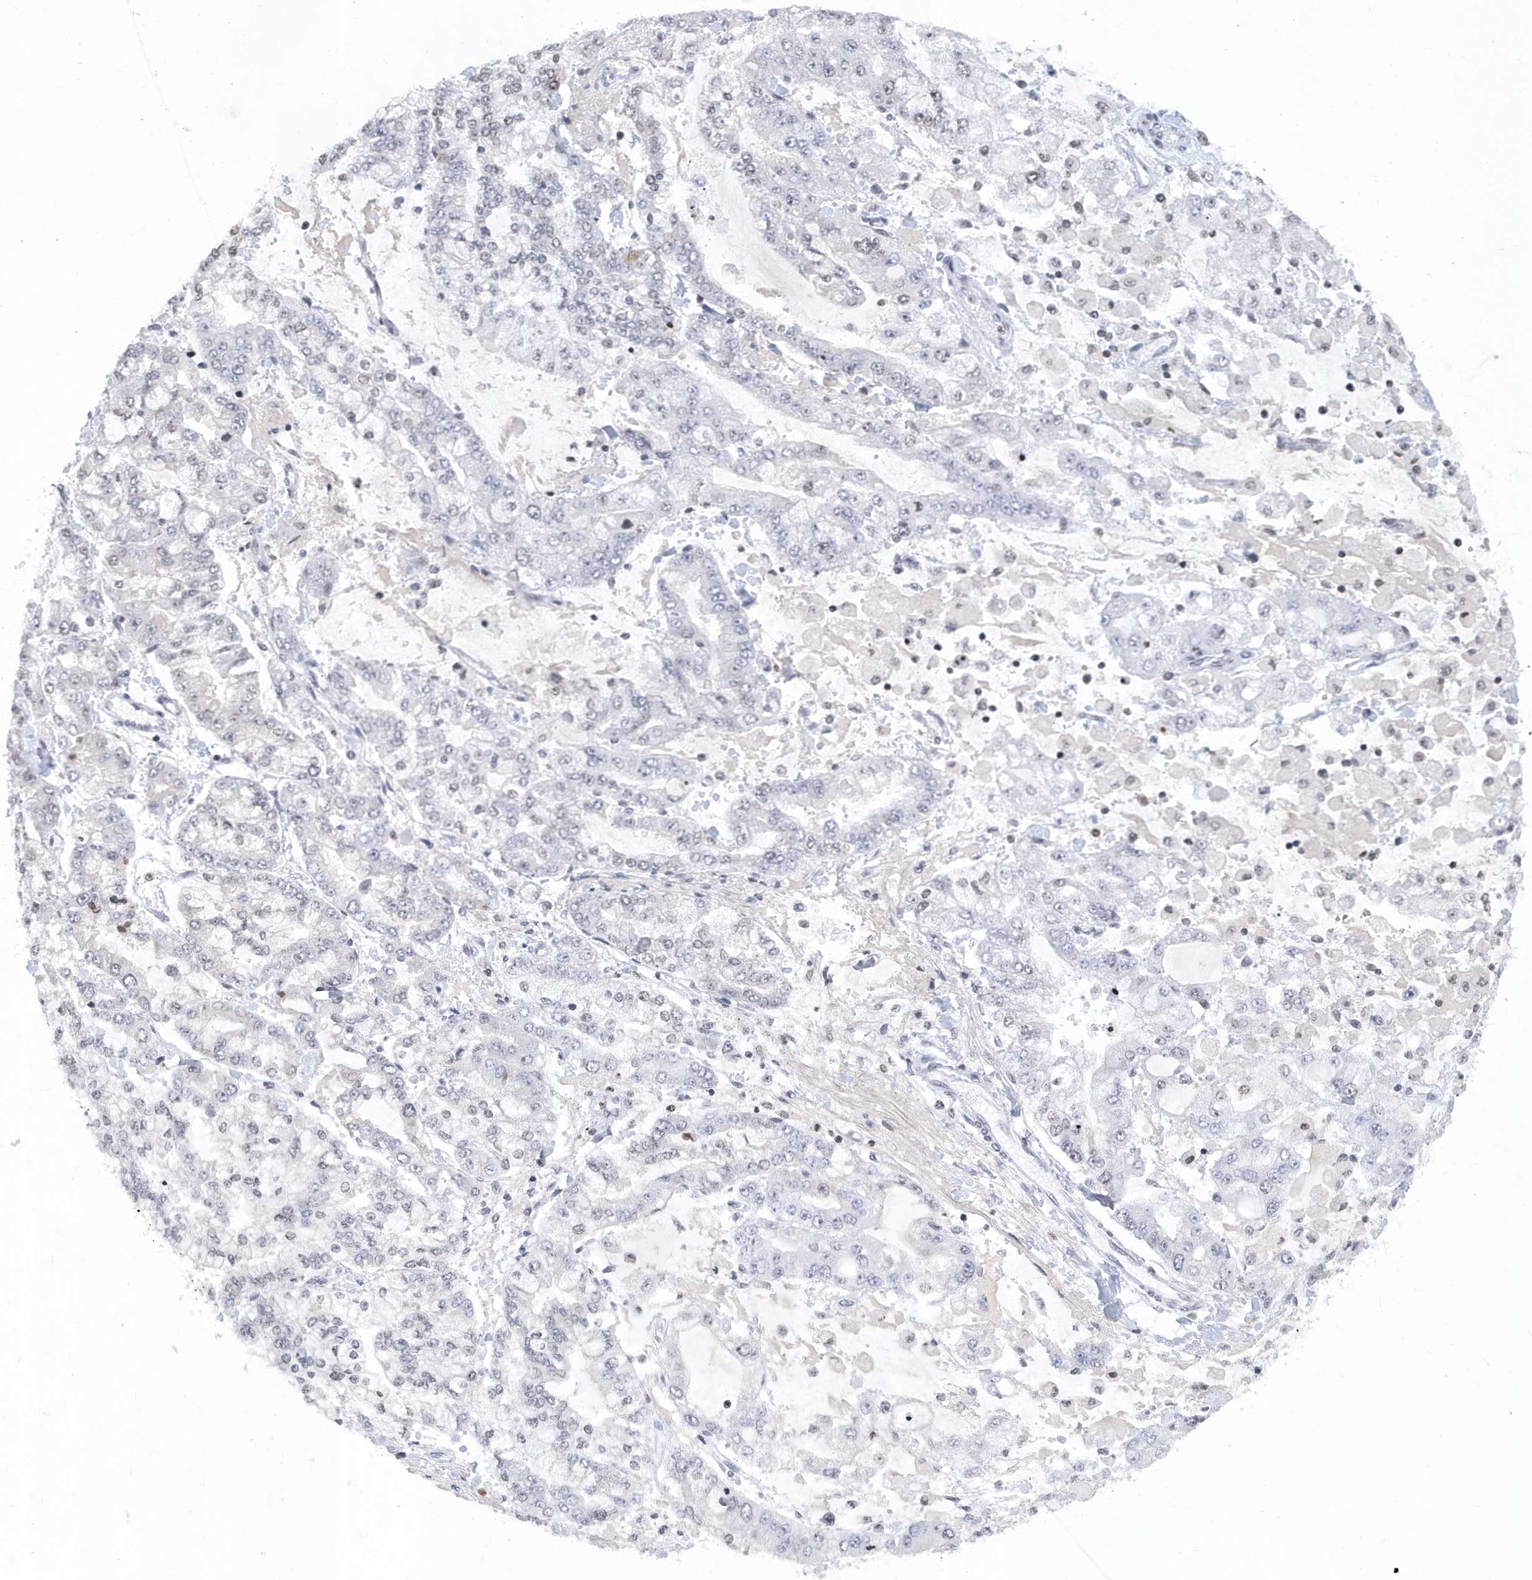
{"staining": {"intensity": "negative", "quantity": "none", "location": "none"}, "tissue": "stomach cancer", "cell_type": "Tumor cells", "image_type": "cancer", "snomed": [{"axis": "morphology", "description": "Normal tissue, NOS"}, {"axis": "morphology", "description": "Adenocarcinoma, NOS"}, {"axis": "topography", "description": "Stomach, upper"}, {"axis": "topography", "description": "Stomach"}], "caption": "This is an immunohistochemistry micrograph of human stomach cancer. There is no expression in tumor cells.", "gene": "VWA5B2", "patient": {"sex": "male", "age": 76}}